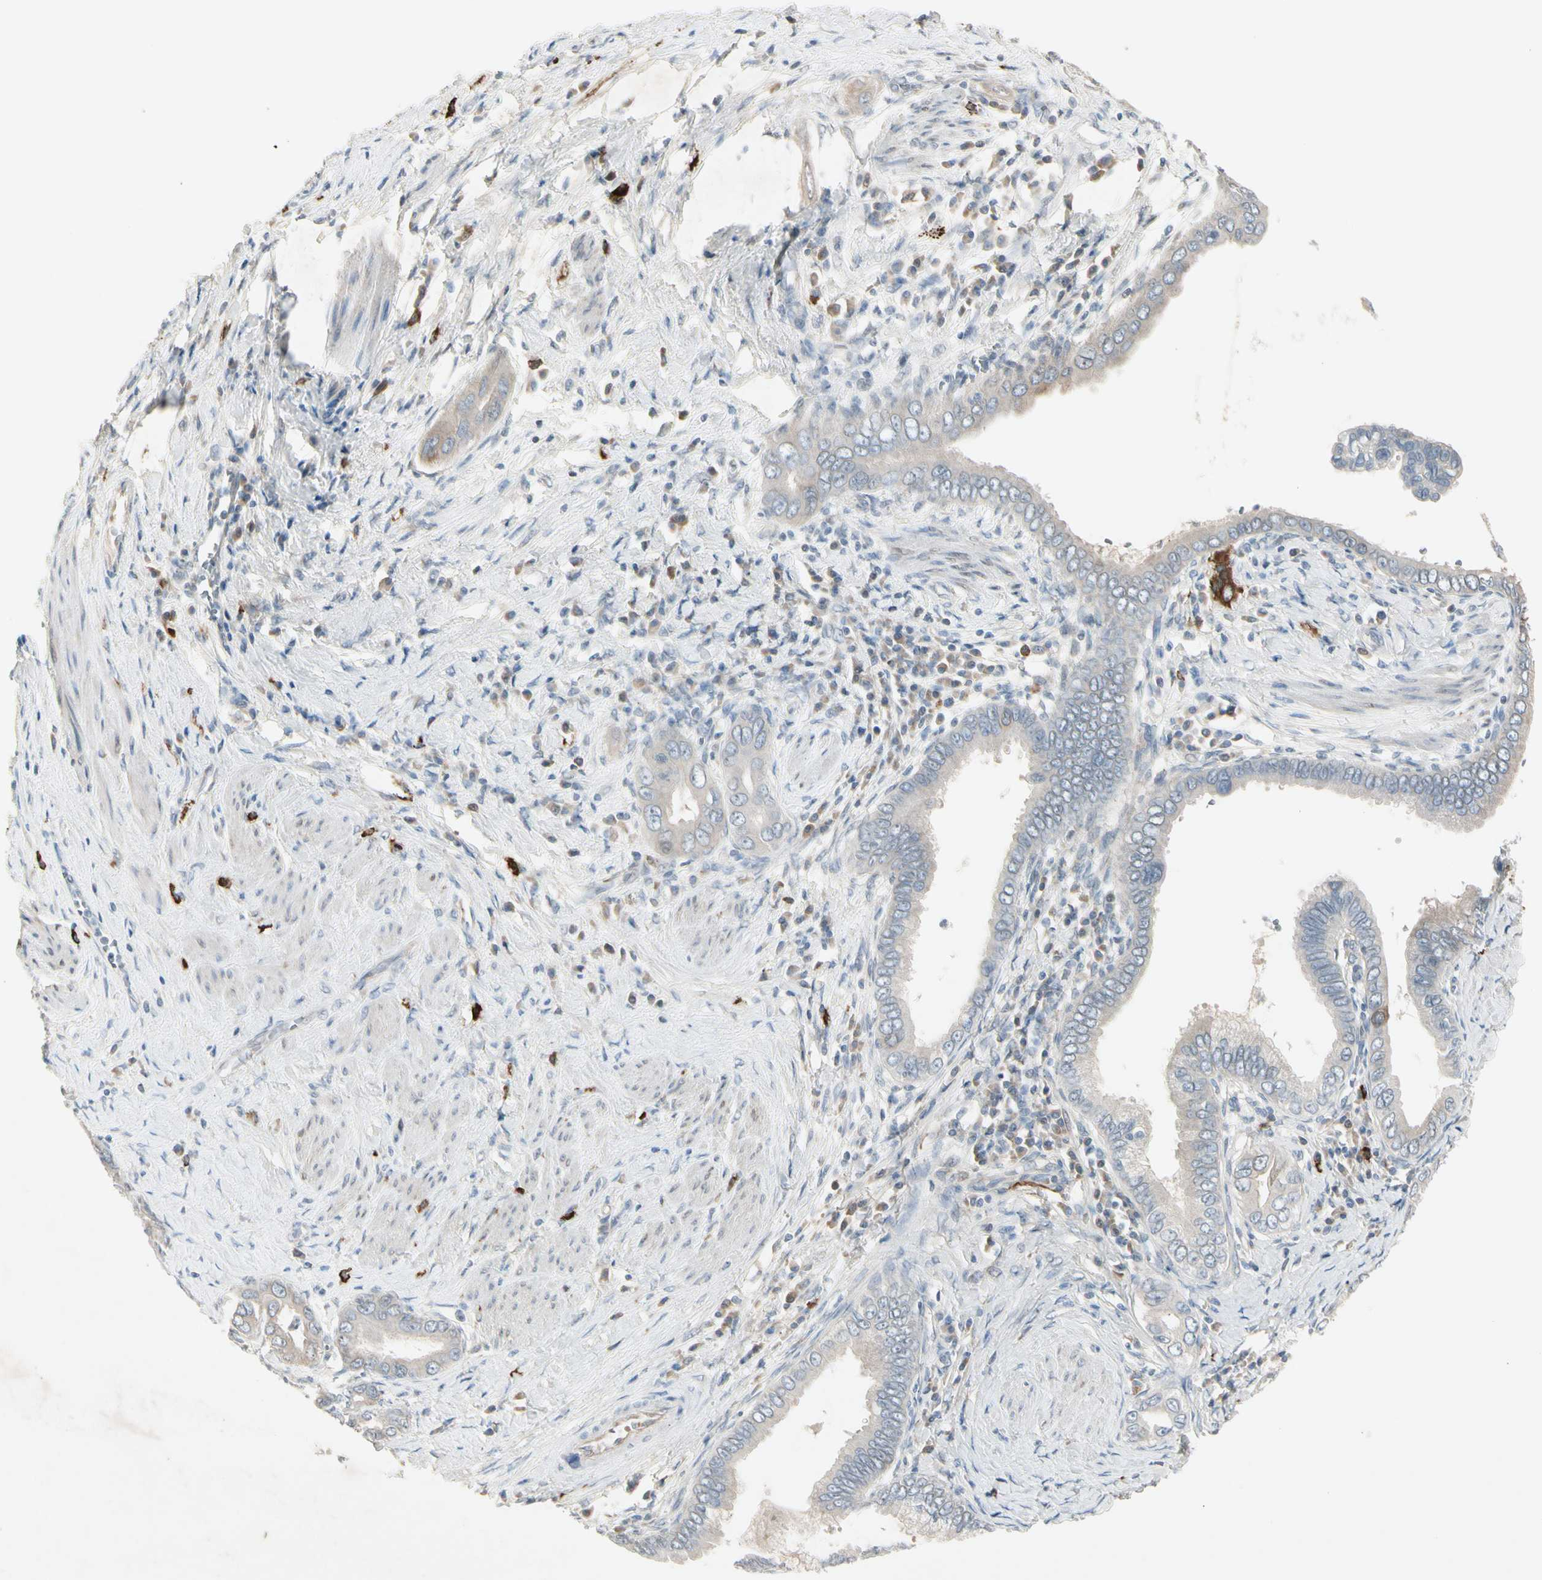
{"staining": {"intensity": "weak", "quantity": "<25%", "location": "cytoplasmic/membranous"}, "tissue": "pancreatic cancer", "cell_type": "Tumor cells", "image_type": "cancer", "snomed": [{"axis": "morphology", "description": "Normal tissue, NOS"}, {"axis": "topography", "description": "Lymph node"}], "caption": "Immunohistochemistry of human pancreatic cancer displays no positivity in tumor cells.", "gene": "MAPRE3", "patient": {"sex": "male", "age": 50}}